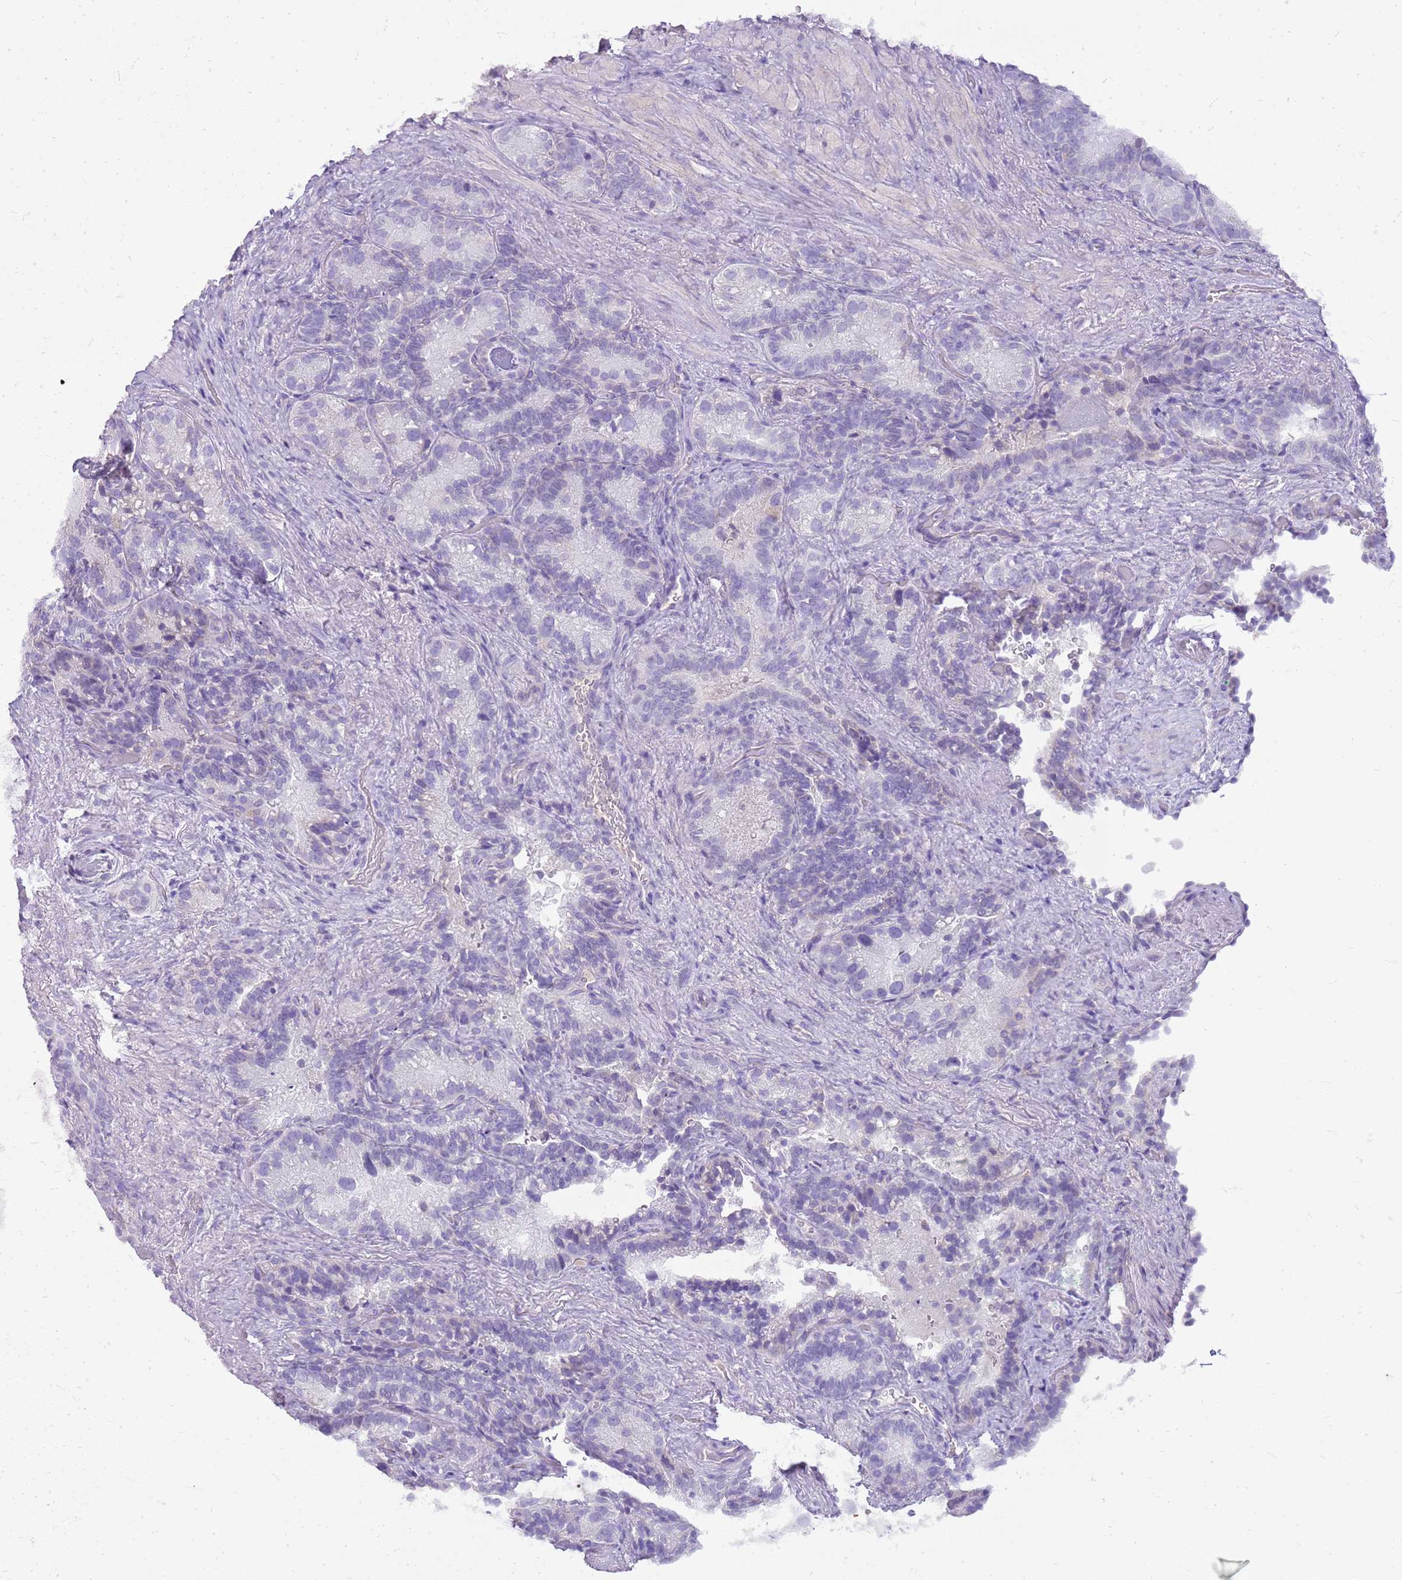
{"staining": {"intensity": "negative", "quantity": "none", "location": "none"}, "tissue": "seminal vesicle", "cell_type": "Glandular cells", "image_type": "normal", "snomed": [{"axis": "morphology", "description": "Normal tissue, NOS"}, {"axis": "topography", "description": "Seminal veicle"}], "caption": "This is an immunohistochemistry (IHC) photomicrograph of unremarkable seminal vesicle. There is no staining in glandular cells.", "gene": "FABP2", "patient": {"sex": "male", "age": 62}}